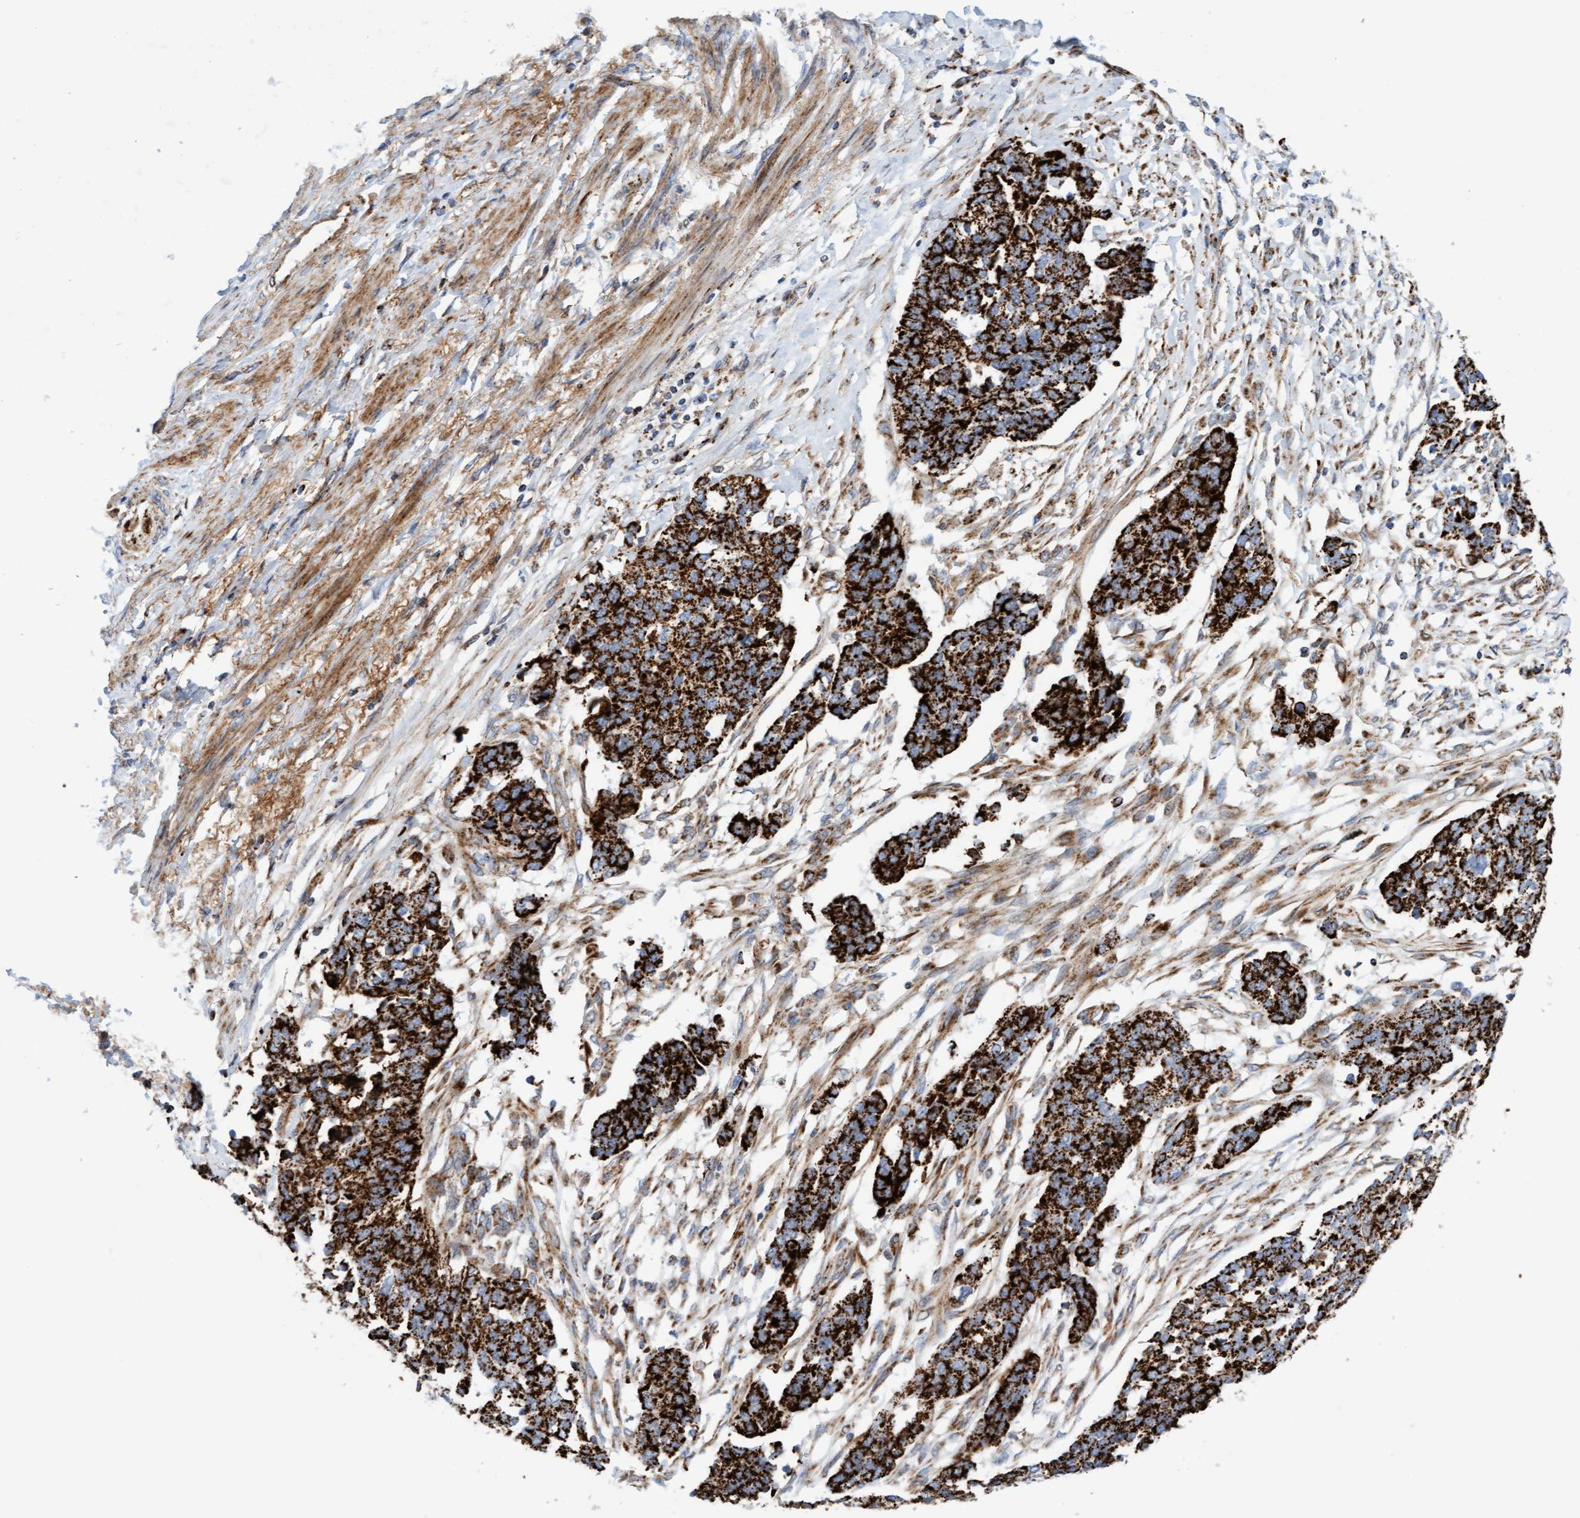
{"staining": {"intensity": "strong", "quantity": ">75%", "location": "cytoplasmic/membranous"}, "tissue": "ovarian cancer", "cell_type": "Tumor cells", "image_type": "cancer", "snomed": [{"axis": "morphology", "description": "Cystadenocarcinoma, serous, NOS"}, {"axis": "topography", "description": "Ovary"}], "caption": "This micrograph demonstrates immunohistochemistry staining of ovarian cancer, with high strong cytoplasmic/membranous positivity in approximately >75% of tumor cells.", "gene": "GGTA1", "patient": {"sex": "female", "age": 44}}